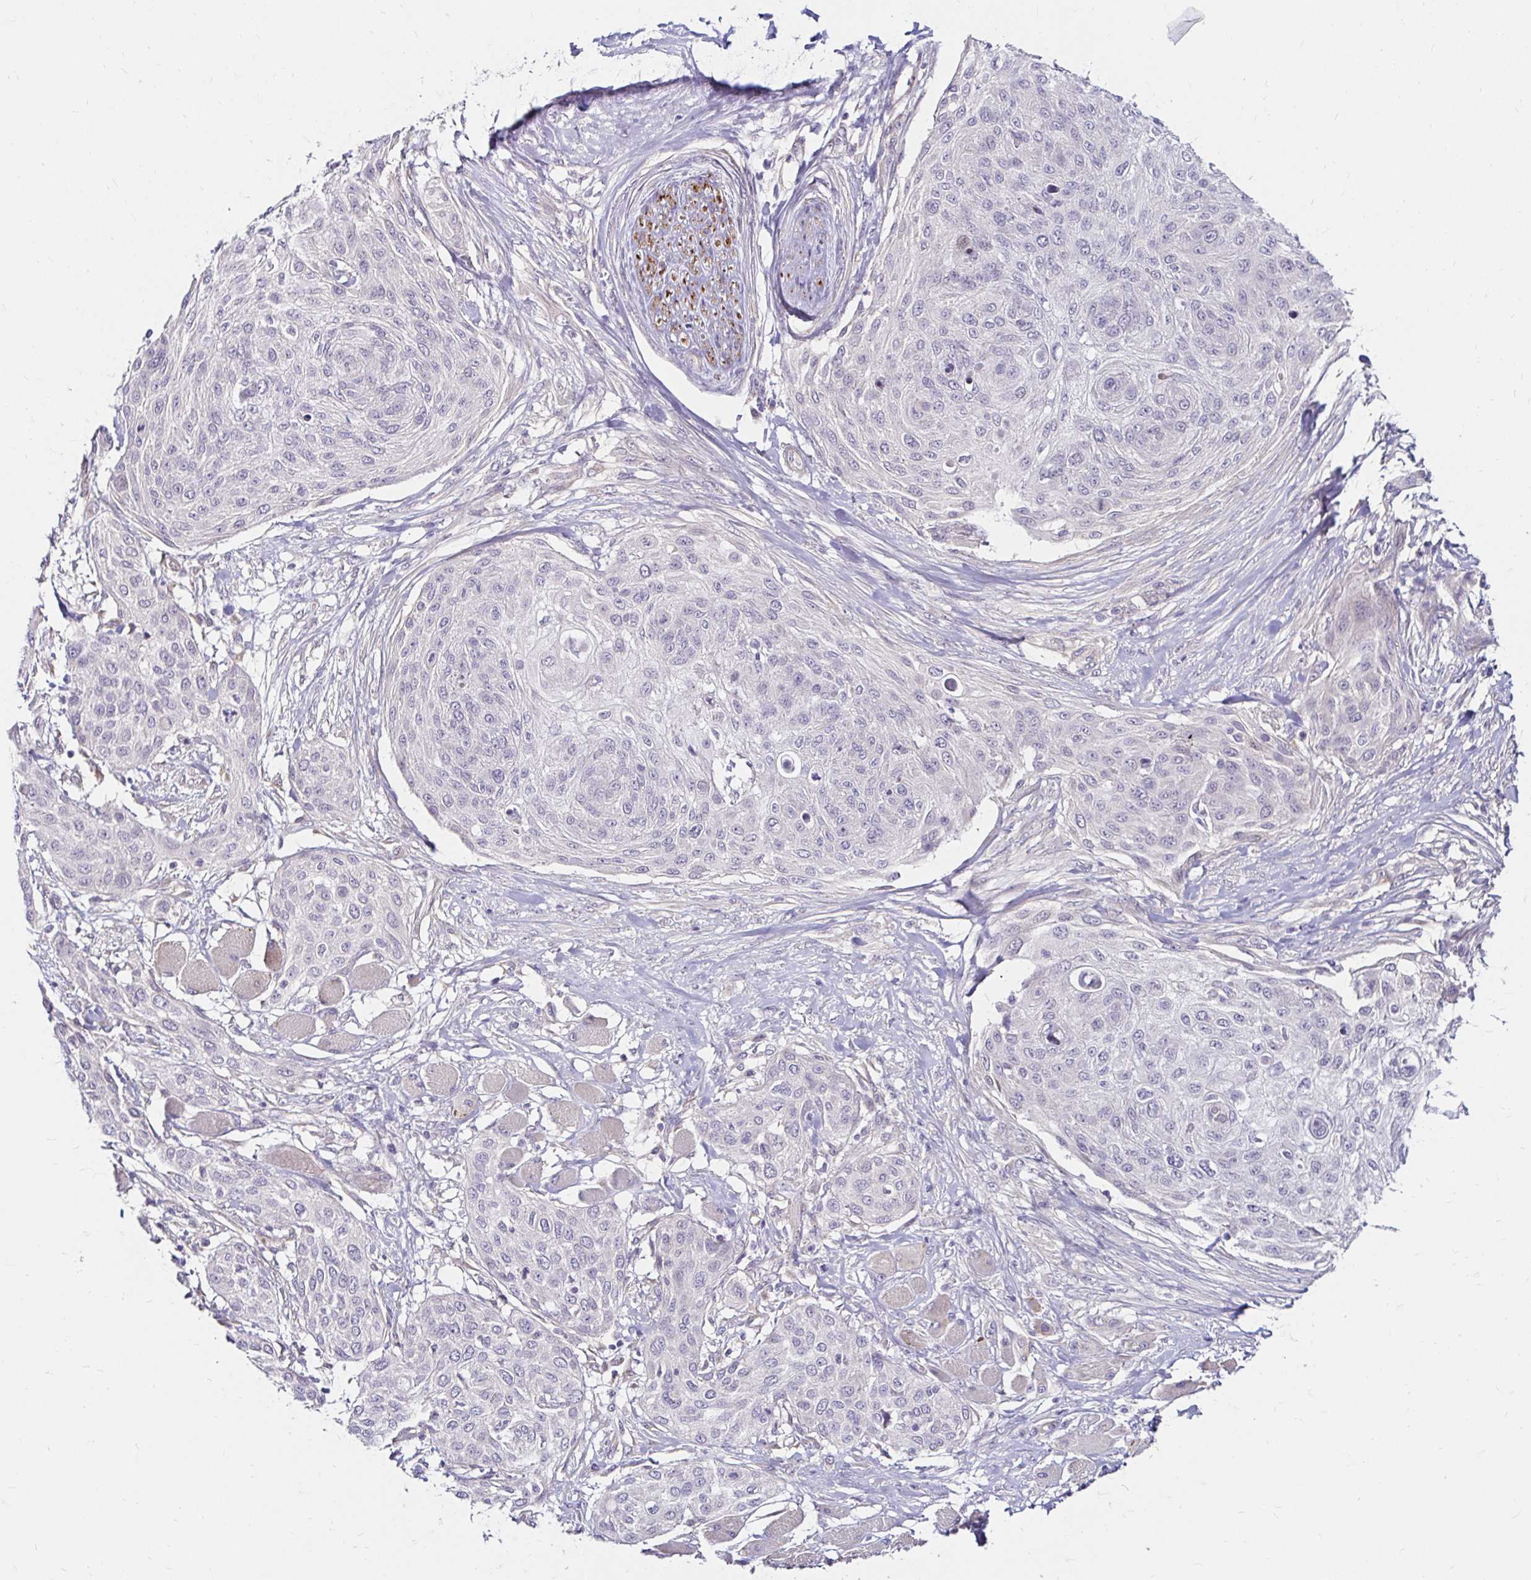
{"staining": {"intensity": "negative", "quantity": "none", "location": "none"}, "tissue": "skin cancer", "cell_type": "Tumor cells", "image_type": "cancer", "snomed": [{"axis": "morphology", "description": "Squamous cell carcinoma, NOS"}, {"axis": "topography", "description": "Skin"}], "caption": "Immunohistochemical staining of squamous cell carcinoma (skin) shows no significant expression in tumor cells.", "gene": "GUCY1A1", "patient": {"sex": "female", "age": 87}}